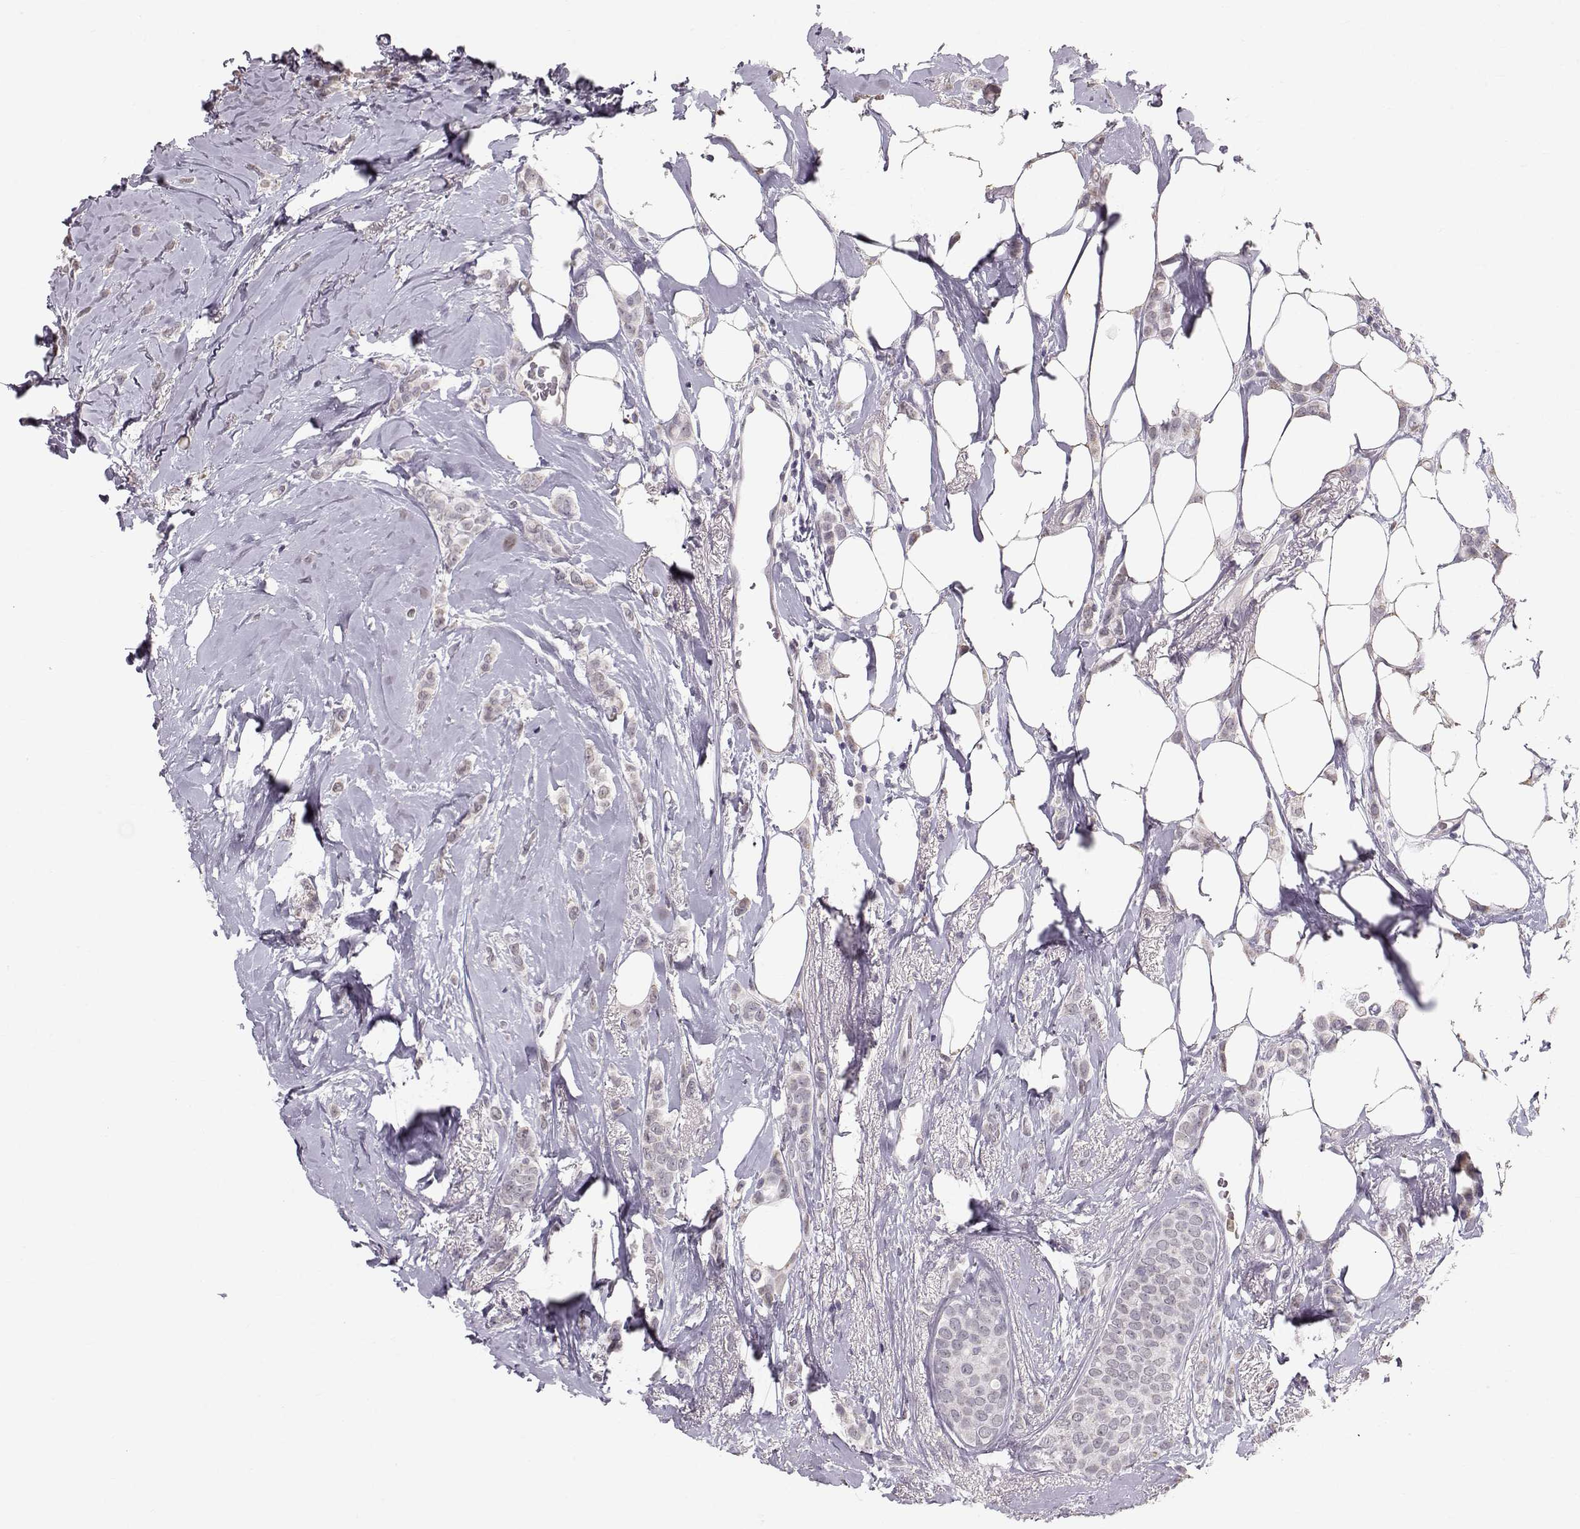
{"staining": {"intensity": "negative", "quantity": "none", "location": "none"}, "tissue": "breast cancer", "cell_type": "Tumor cells", "image_type": "cancer", "snomed": [{"axis": "morphology", "description": "Lobular carcinoma"}, {"axis": "topography", "description": "Breast"}], "caption": "Immunohistochemical staining of human breast lobular carcinoma displays no significant positivity in tumor cells. Nuclei are stained in blue.", "gene": "POU1F1", "patient": {"sex": "female", "age": 66}}